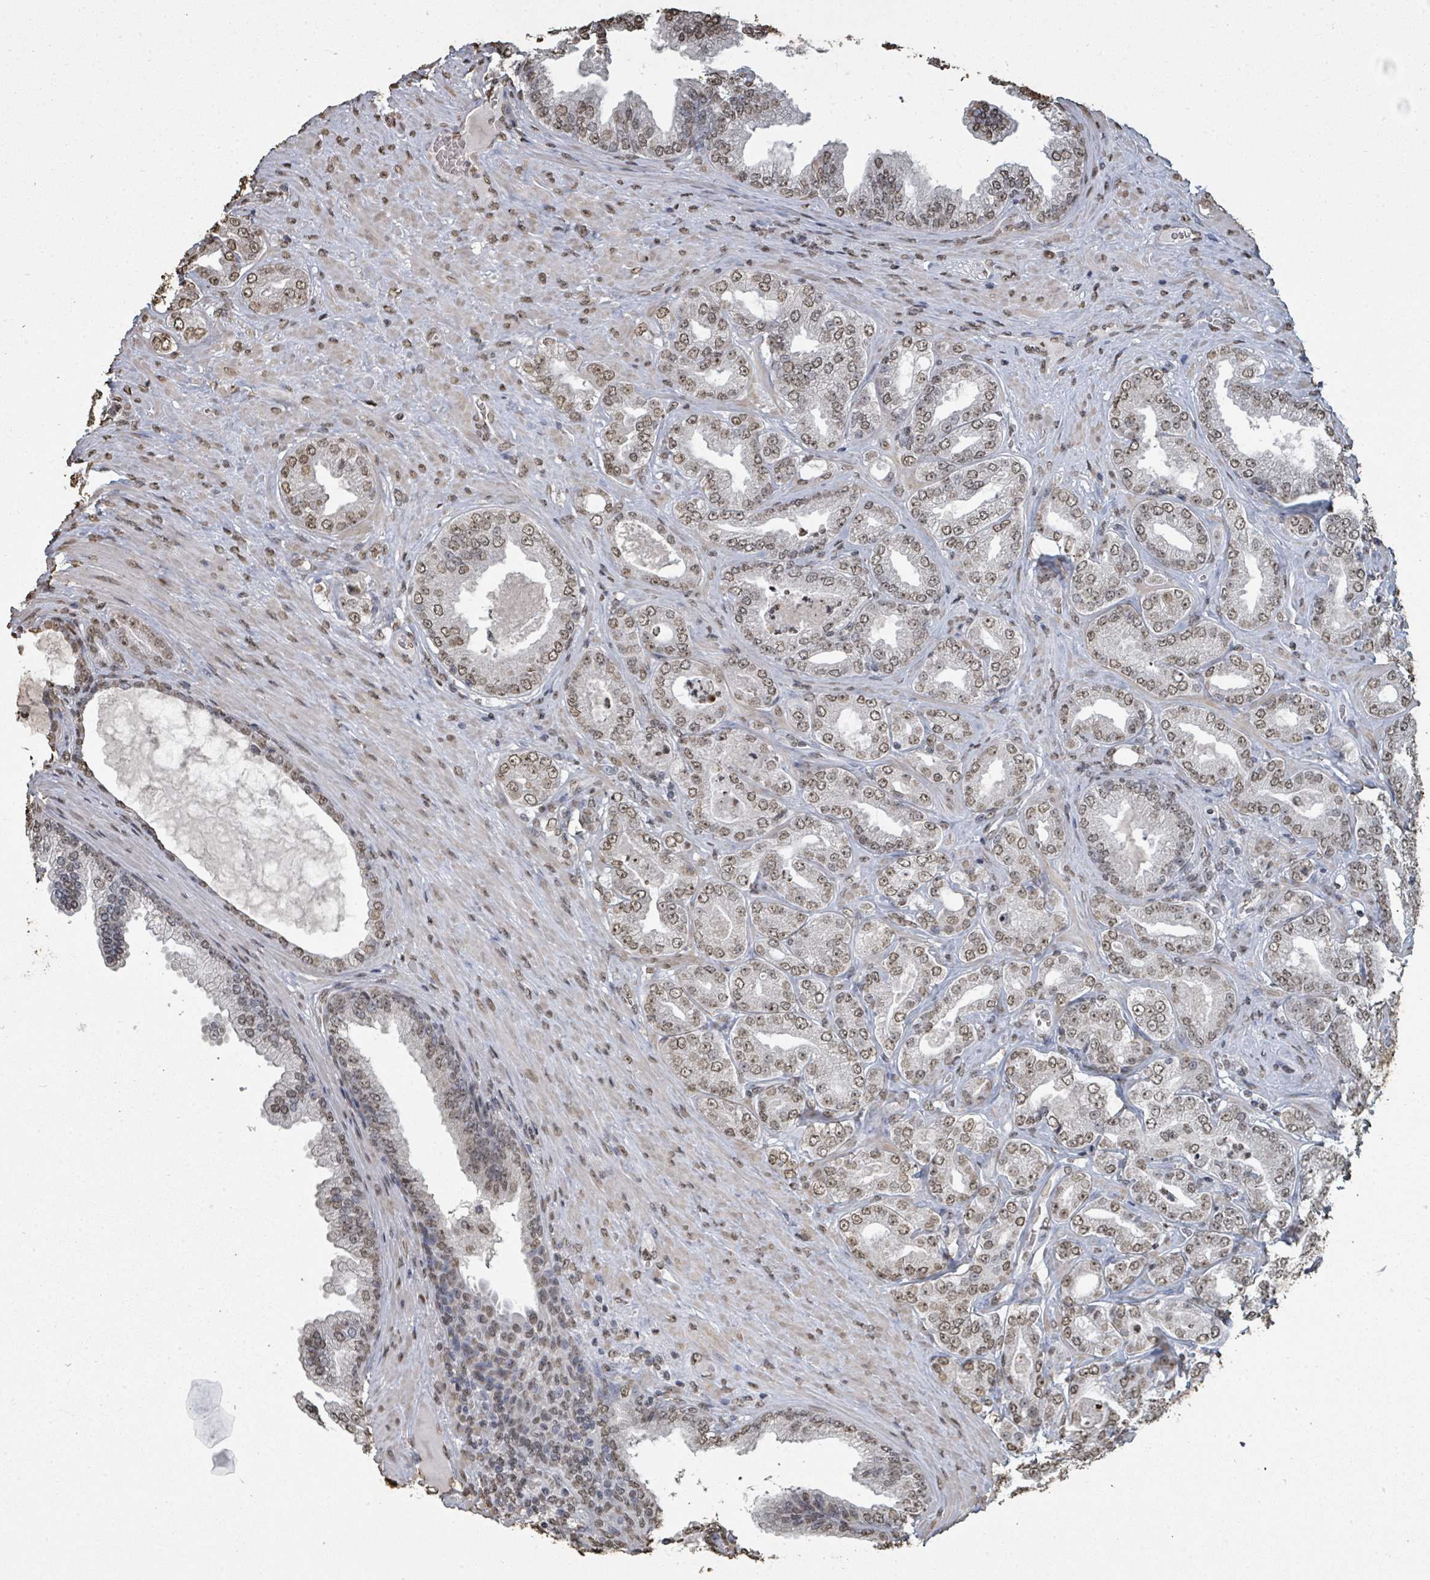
{"staining": {"intensity": "moderate", "quantity": ">75%", "location": "nuclear"}, "tissue": "prostate cancer", "cell_type": "Tumor cells", "image_type": "cancer", "snomed": [{"axis": "morphology", "description": "Adenocarcinoma, Low grade"}, {"axis": "topography", "description": "Prostate"}], "caption": "Brown immunohistochemical staining in human prostate cancer (adenocarcinoma (low-grade)) displays moderate nuclear expression in approximately >75% of tumor cells.", "gene": "MRPS12", "patient": {"sex": "male", "age": 63}}